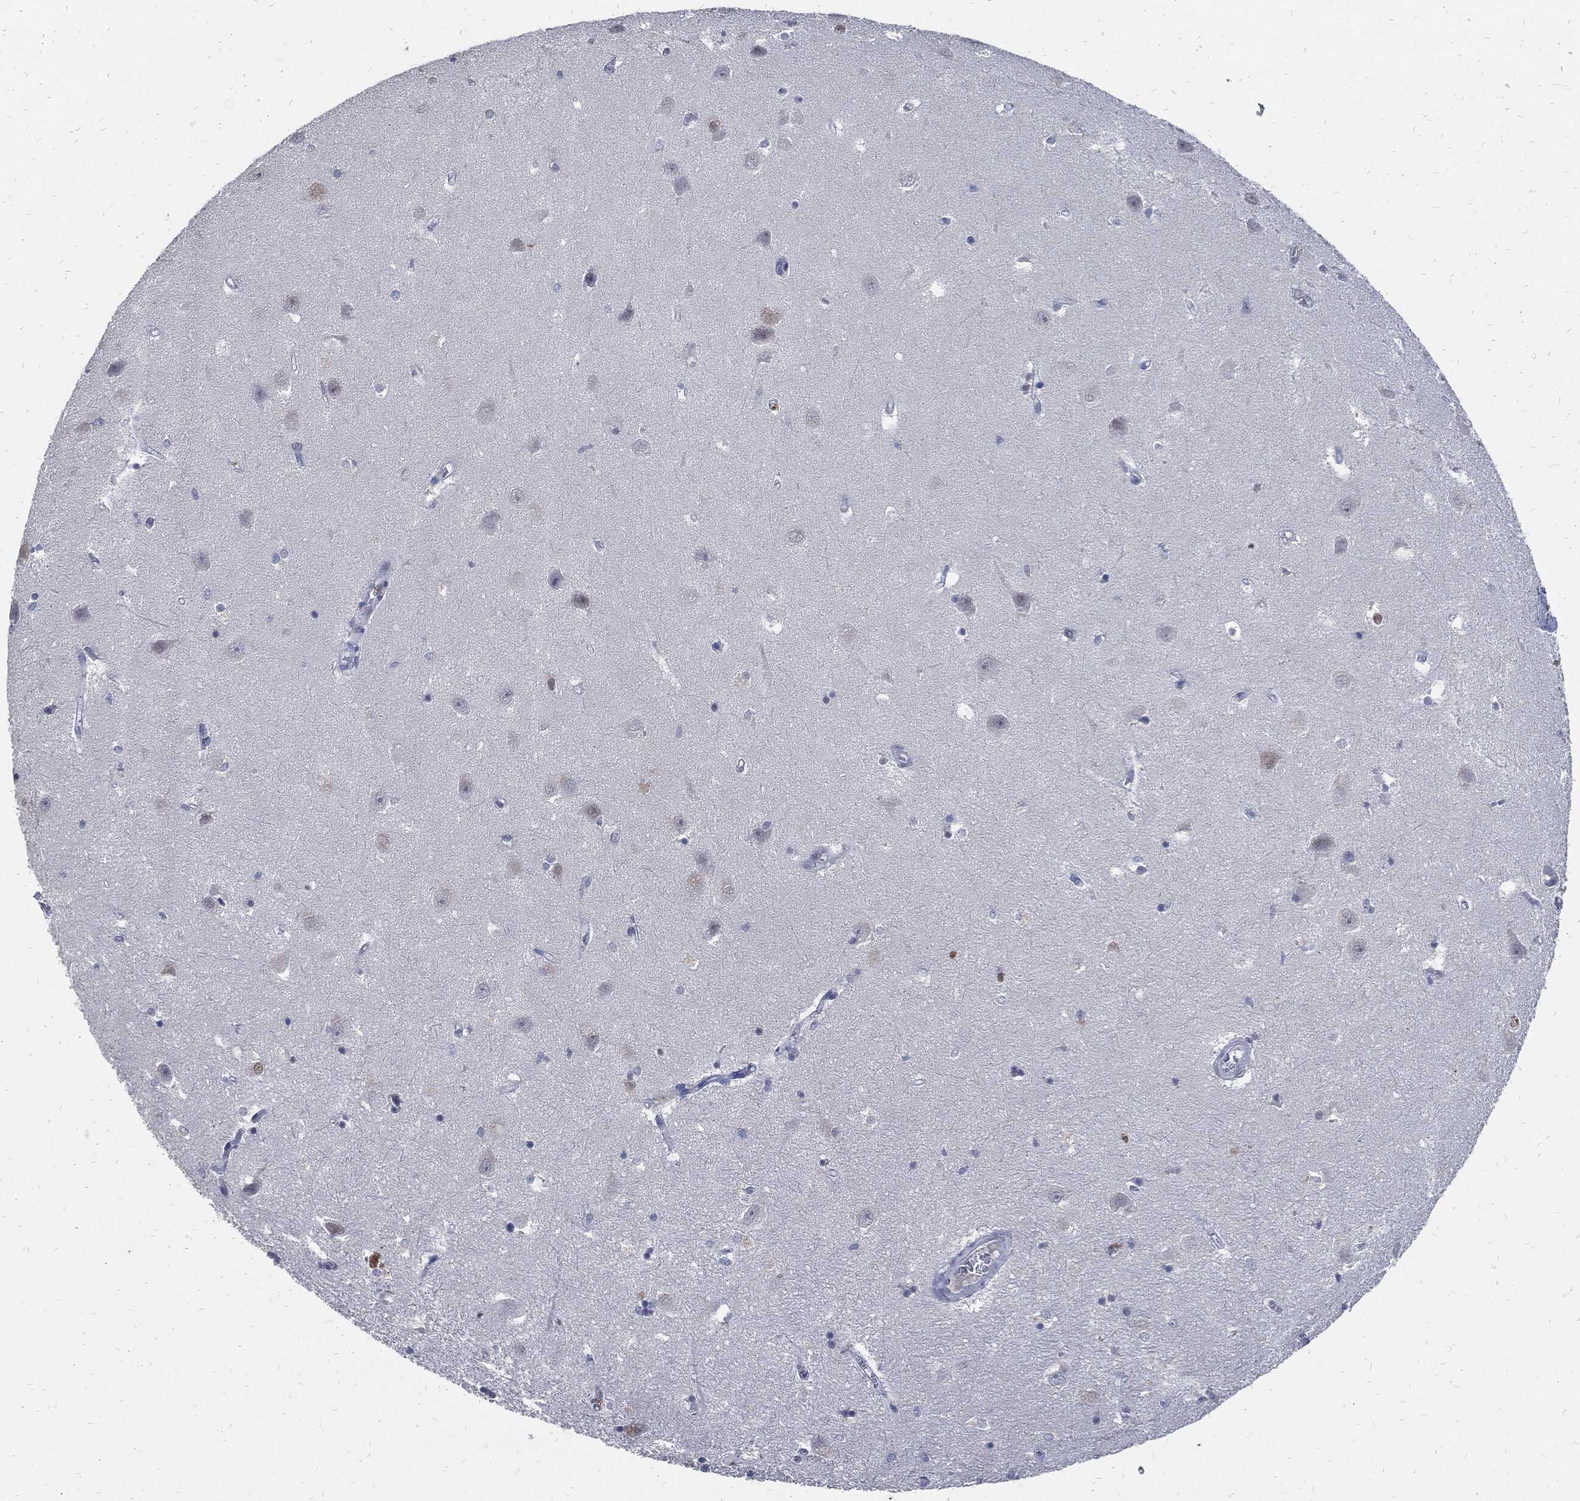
{"staining": {"intensity": "negative", "quantity": "none", "location": "none"}, "tissue": "hippocampus", "cell_type": "Glial cells", "image_type": "normal", "snomed": [{"axis": "morphology", "description": "Normal tissue, NOS"}, {"axis": "topography", "description": "Hippocampus"}], "caption": "Immunohistochemical staining of unremarkable human hippocampus shows no significant expression in glial cells.", "gene": "JUN", "patient": {"sex": "female", "age": 64}}